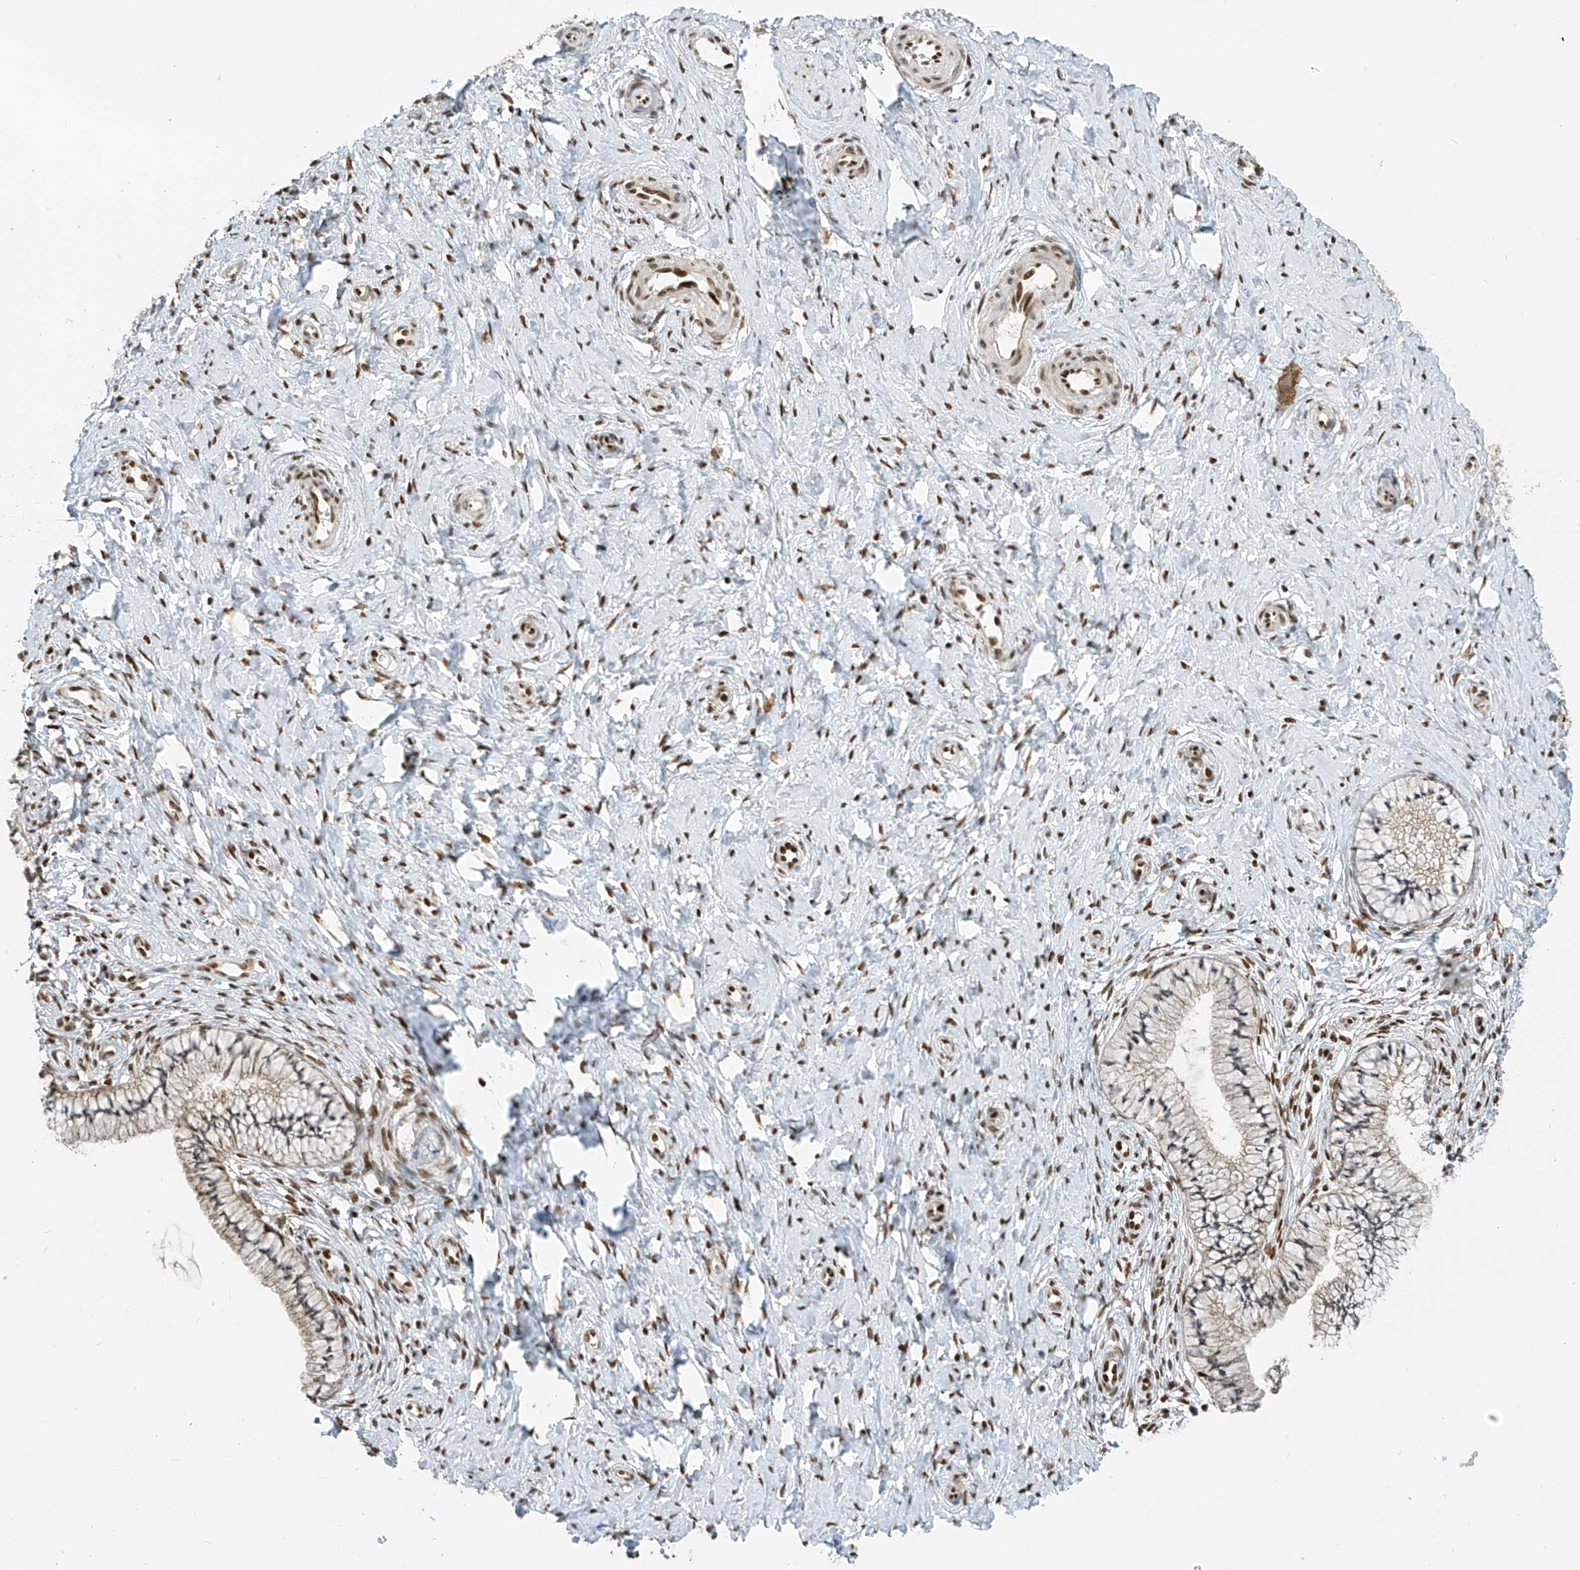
{"staining": {"intensity": "moderate", "quantity": "25%-75%", "location": "cytoplasmic/membranous"}, "tissue": "cervix", "cell_type": "Glandular cells", "image_type": "normal", "snomed": [{"axis": "morphology", "description": "Normal tissue, NOS"}, {"axis": "topography", "description": "Cervix"}], "caption": "A medium amount of moderate cytoplasmic/membranous expression is seen in approximately 25%-75% of glandular cells in unremarkable cervix. (Brightfield microscopy of DAB IHC at high magnification).", "gene": "PM20D2", "patient": {"sex": "female", "age": 36}}